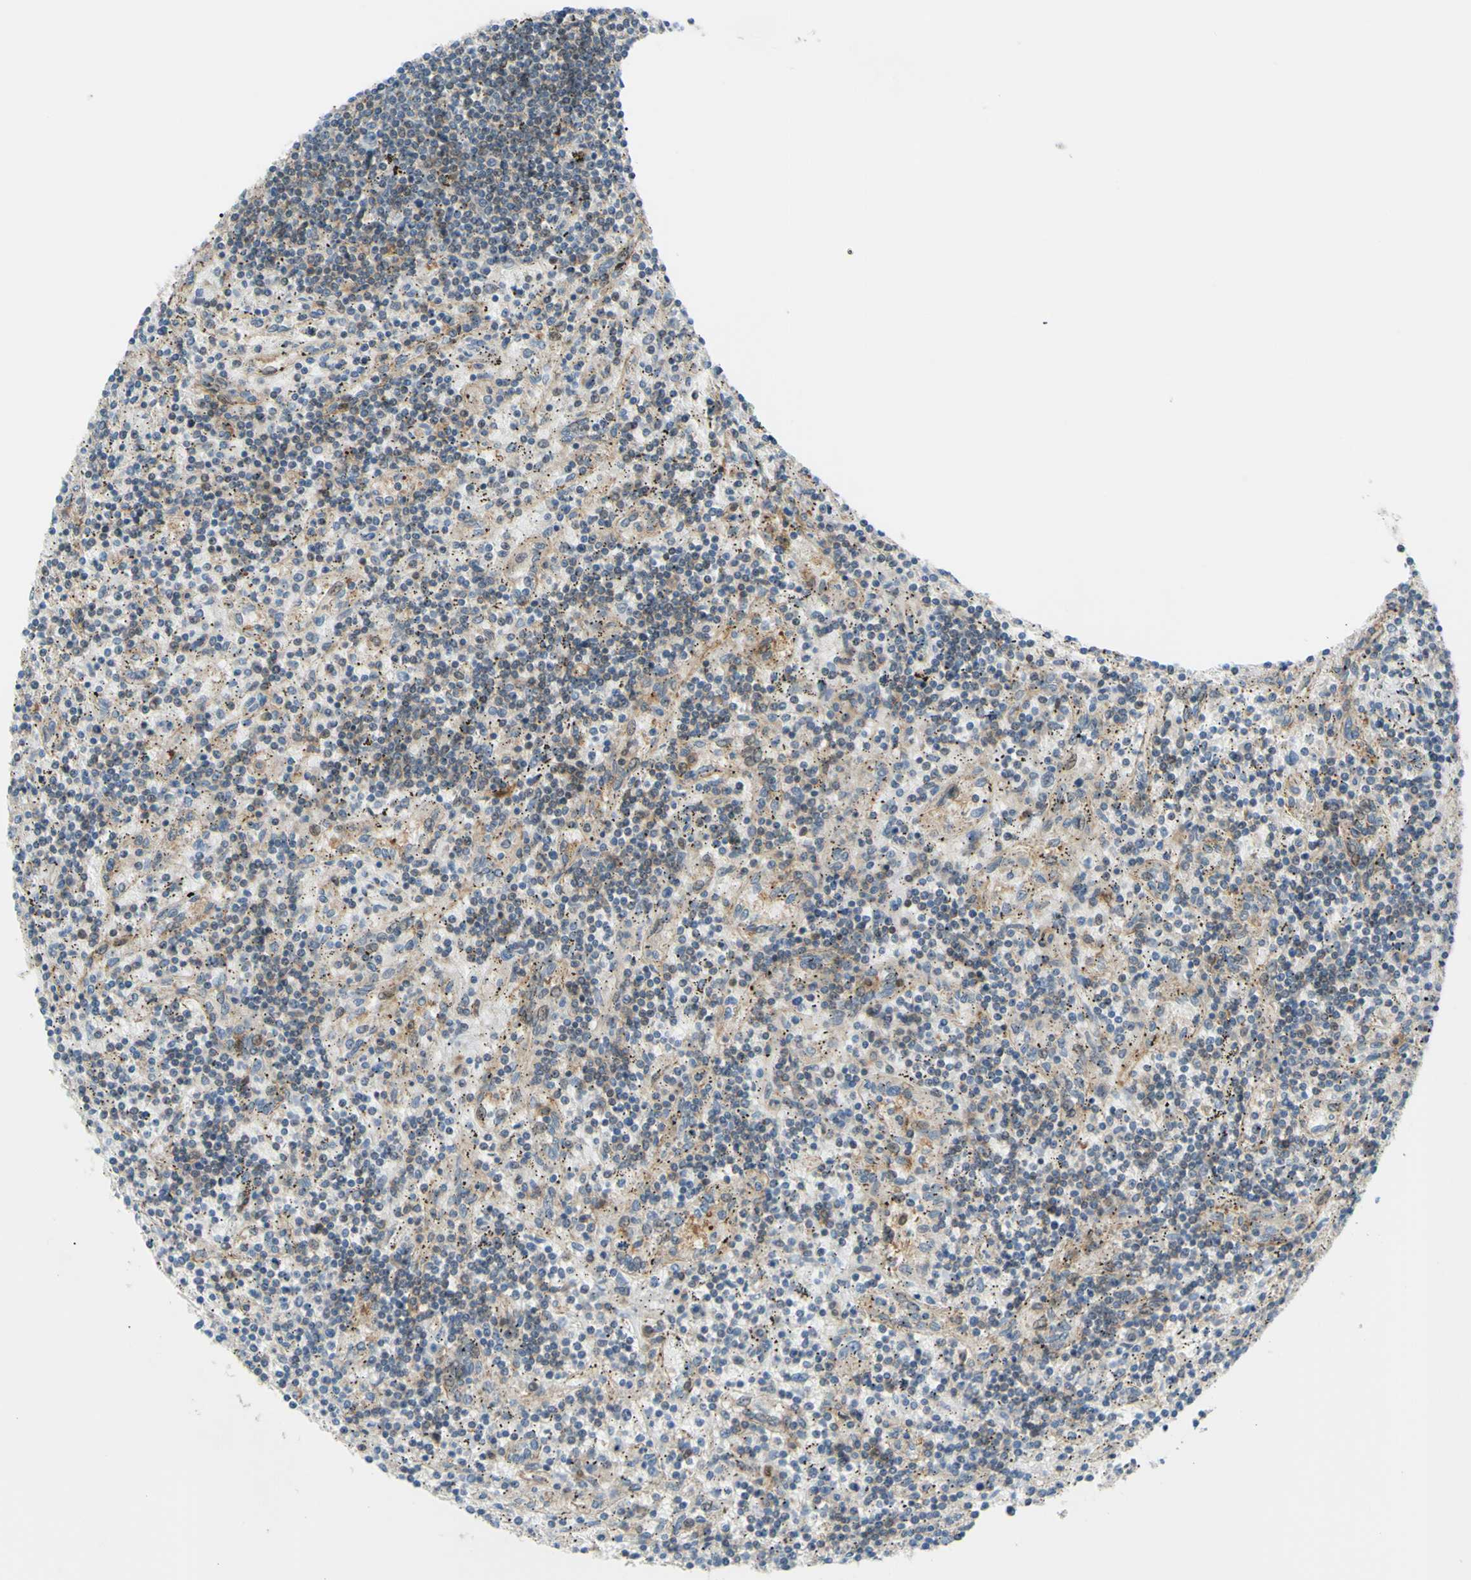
{"staining": {"intensity": "negative", "quantity": "none", "location": "none"}, "tissue": "lymphoma", "cell_type": "Tumor cells", "image_type": "cancer", "snomed": [{"axis": "morphology", "description": "Malignant lymphoma, non-Hodgkin's type, Low grade"}, {"axis": "topography", "description": "Spleen"}], "caption": "Immunohistochemical staining of malignant lymphoma, non-Hodgkin's type (low-grade) demonstrates no significant positivity in tumor cells.", "gene": "PAK2", "patient": {"sex": "male", "age": 76}}